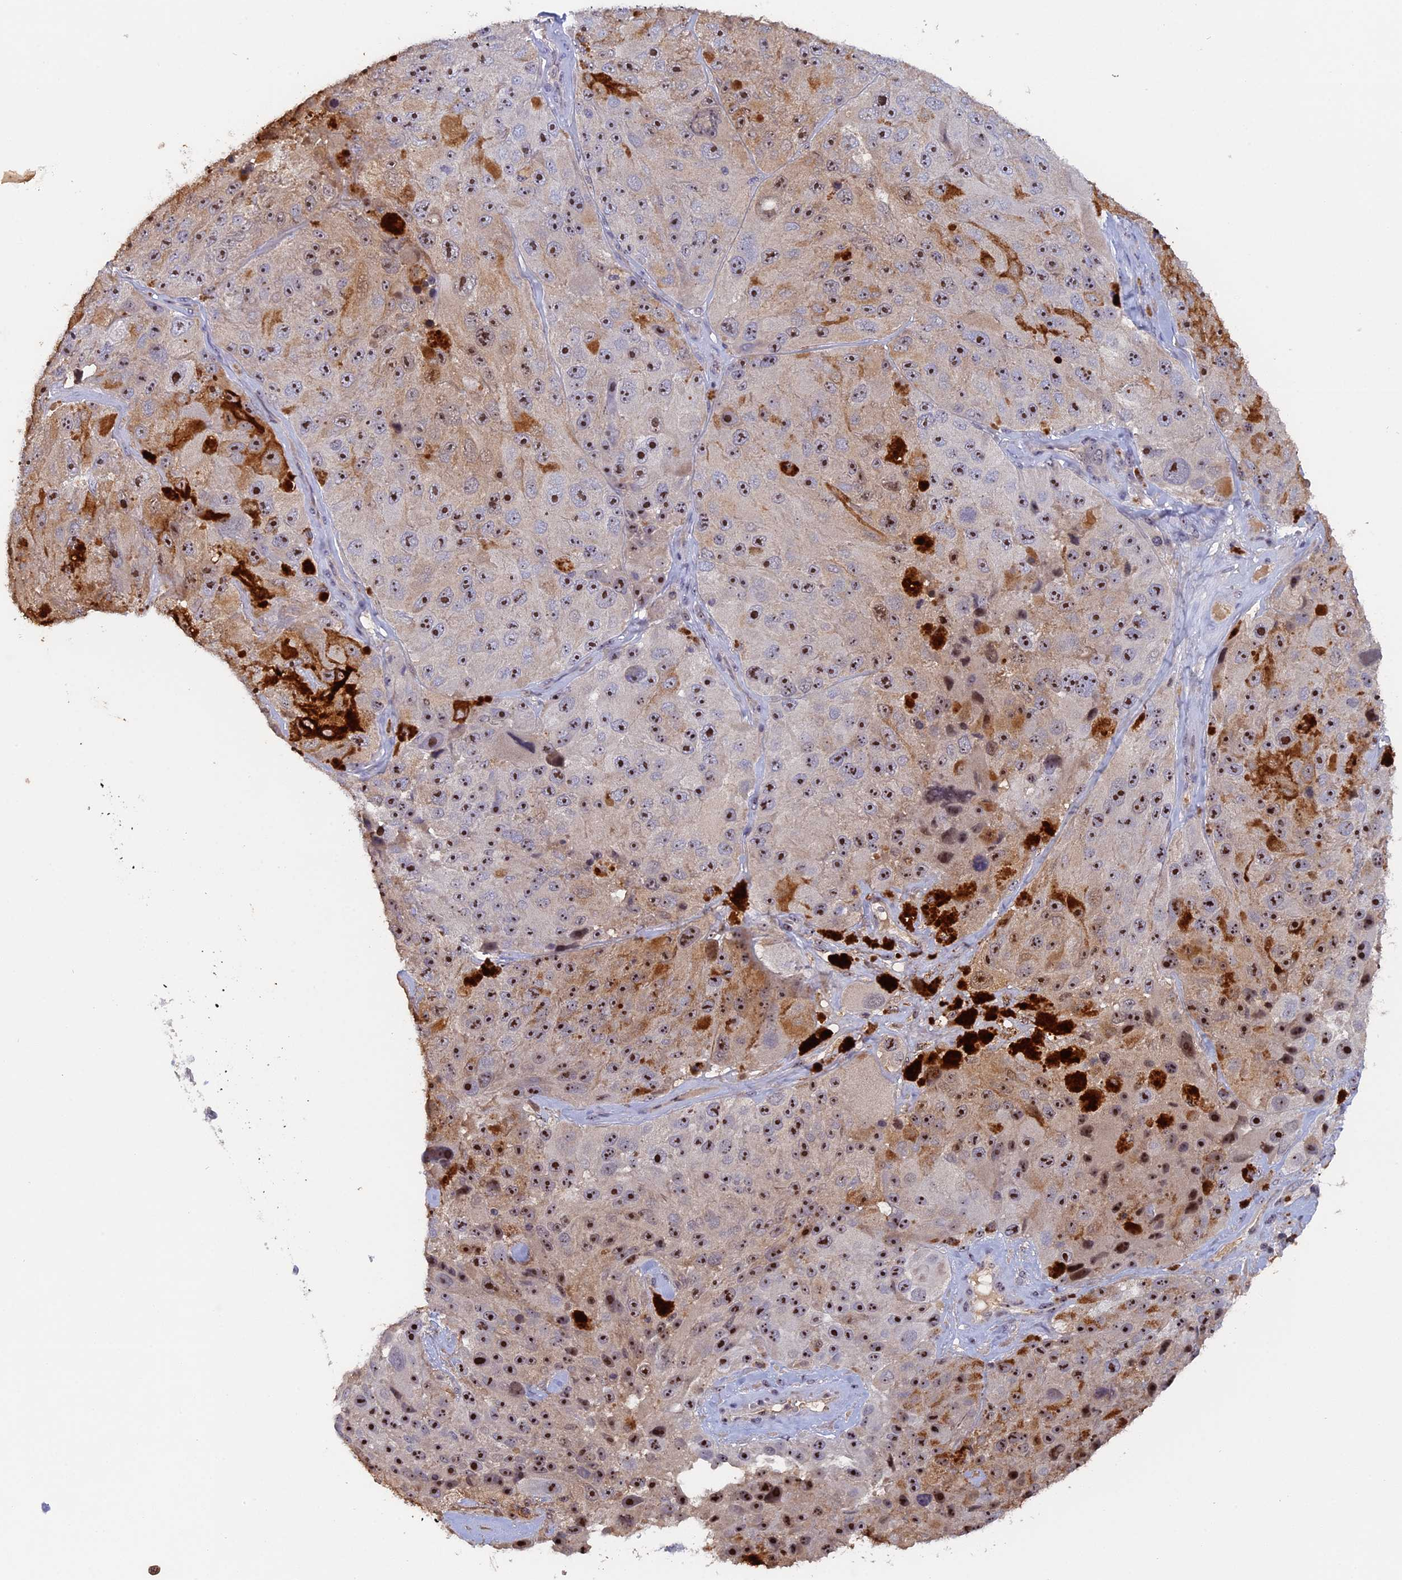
{"staining": {"intensity": "moderate", "quantity": ">75%", "location": "cytoplasmic/membranous,nuclear"}, "tissue": "melanoma", "cell_type": "Tumor cells", "image_type": "cancer", "snomed": [{"axis": "morphology", "description": "Malignant melanoma, Metastatic site"}, {"axis": "topography", "description": "Lymph node"}], "caption": "DAB (3,3'-diaminobenzidine) immunohistochemical staining of malignant melanoma (metastatic site) demonstrates moderate cytoplasmic/membranous and nuclear protein positivity in about >75% of tumor cells. Ihc stains the protein in brown and the nuclei are stained blue.", "gene": "FAM98C", "patient": {"sex": "male", "age": 62}}